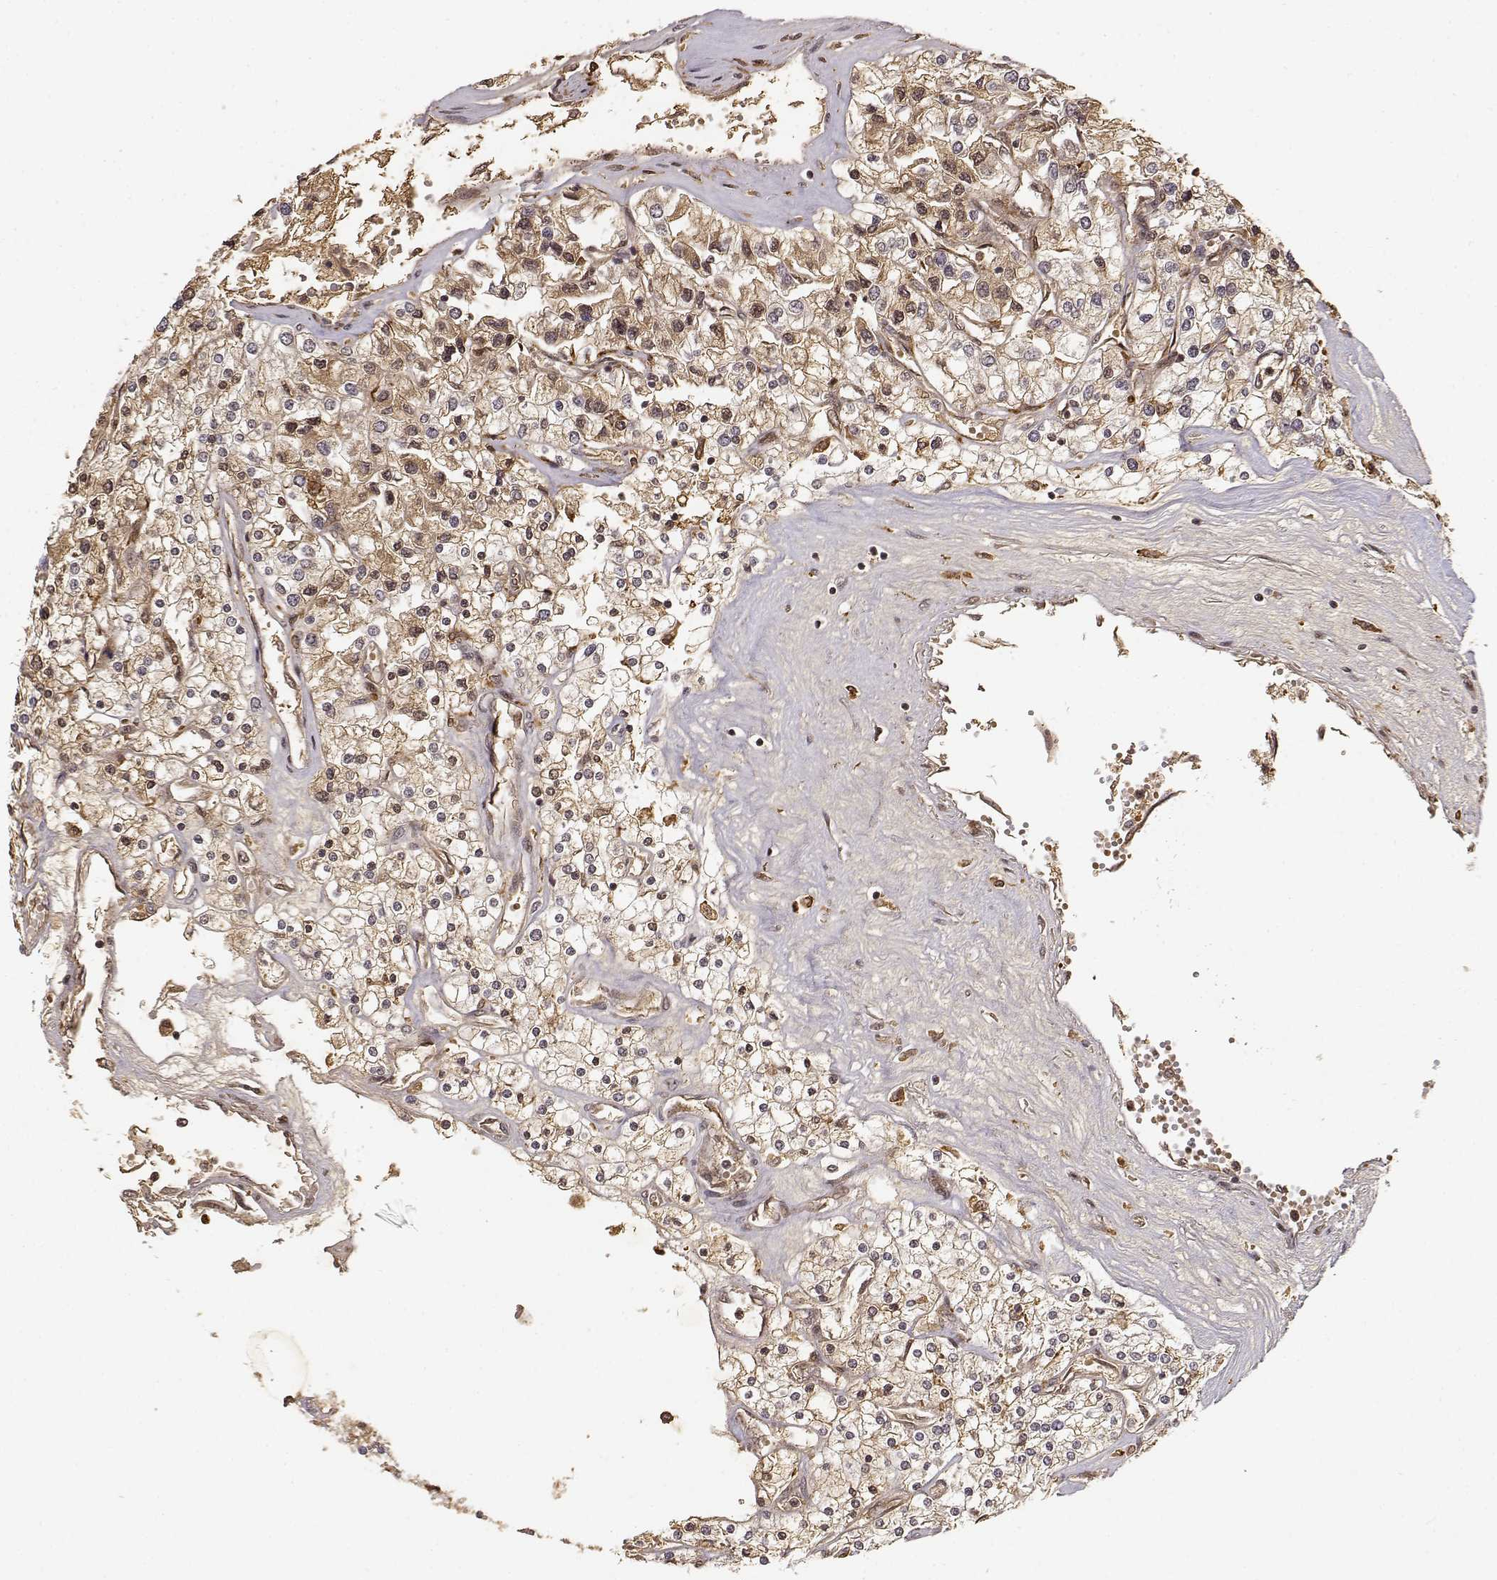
{"staining": {"intensity": "weak", "quantity": ">75%", "location": "cytoplasmic/membranous"}, "tissue": "renal cancer", "cell_type": "Tumor cells", "image_type": "cancer", "snomed": [{"axis": "morphology", "description": "Adenocarcinoma, NOS"}, {"axis": "topography", "description": "Kidney"}], "caption": "High-magnification brightfield microscopy of renal cancer stained with DAB (brown) and counterstained with hematoxylin (blue). tumor cells exhibit weak cytoplasmic/membranous expression is identified in about>75% of cells.", "gene": "MAEA", "patient": {"sex": "male", "age": 80}}